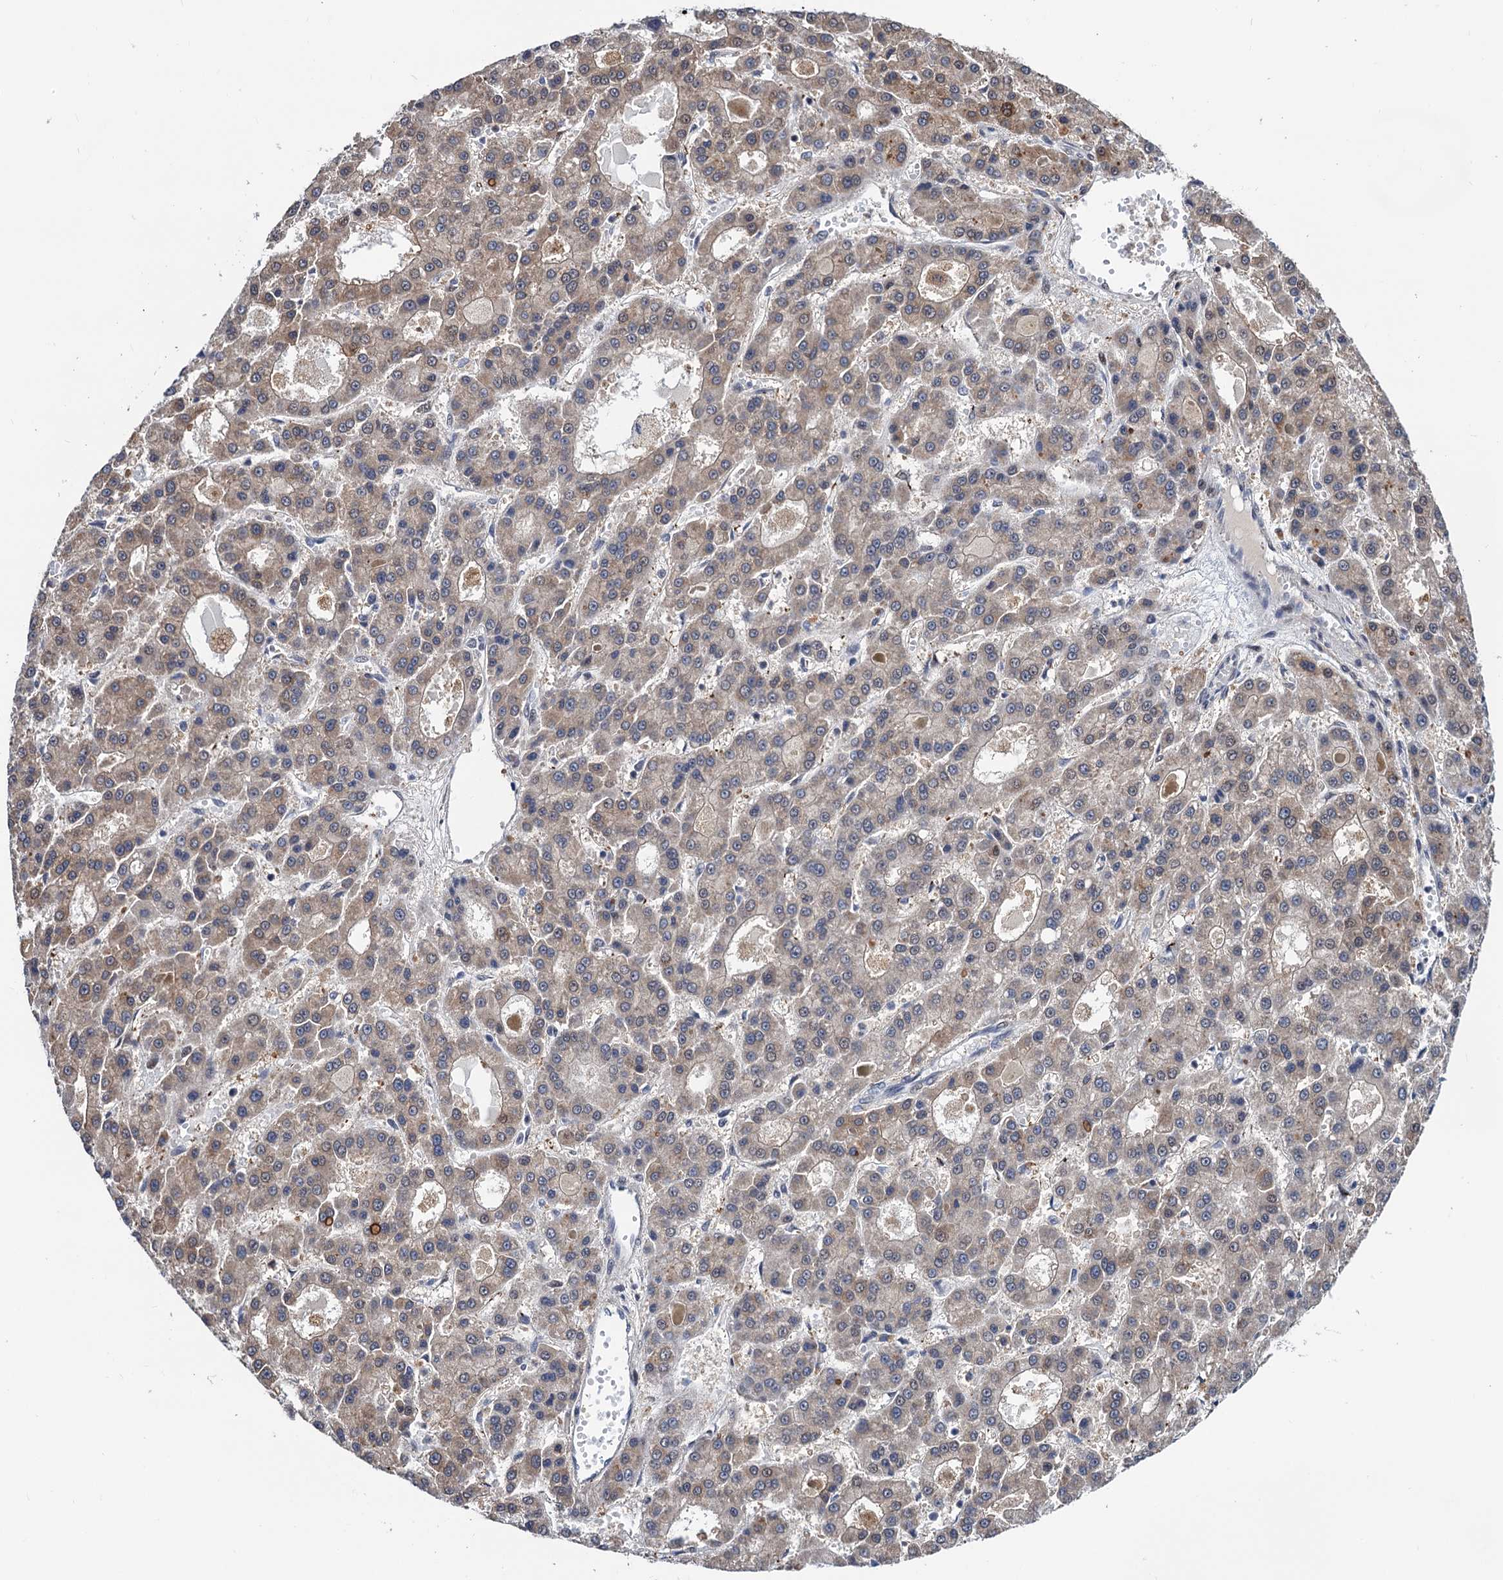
{"staining": {"intensity": "weak", "quantity": "25%-75%", "location": "cytoplasmic/membranous"}, "tissue": "liver cancer", "cell_type": "Tumor cells", "image_type": "cancer", "snomed": [{"axis": "morphology", "description": "Carcinoma, Hepatocellular, NOS"}, {"axis": "topography", "description": "Liver"}], "caption": "Immunohistochemical staining of human liver cancer (hepatocellular carcinoma) displays low levels of weak cytoplasmic/membranous protein staining in about 25%-75% of tumor cells.", "gene": "FAM222A", "patient": {"sex": "male", "age": 70}}